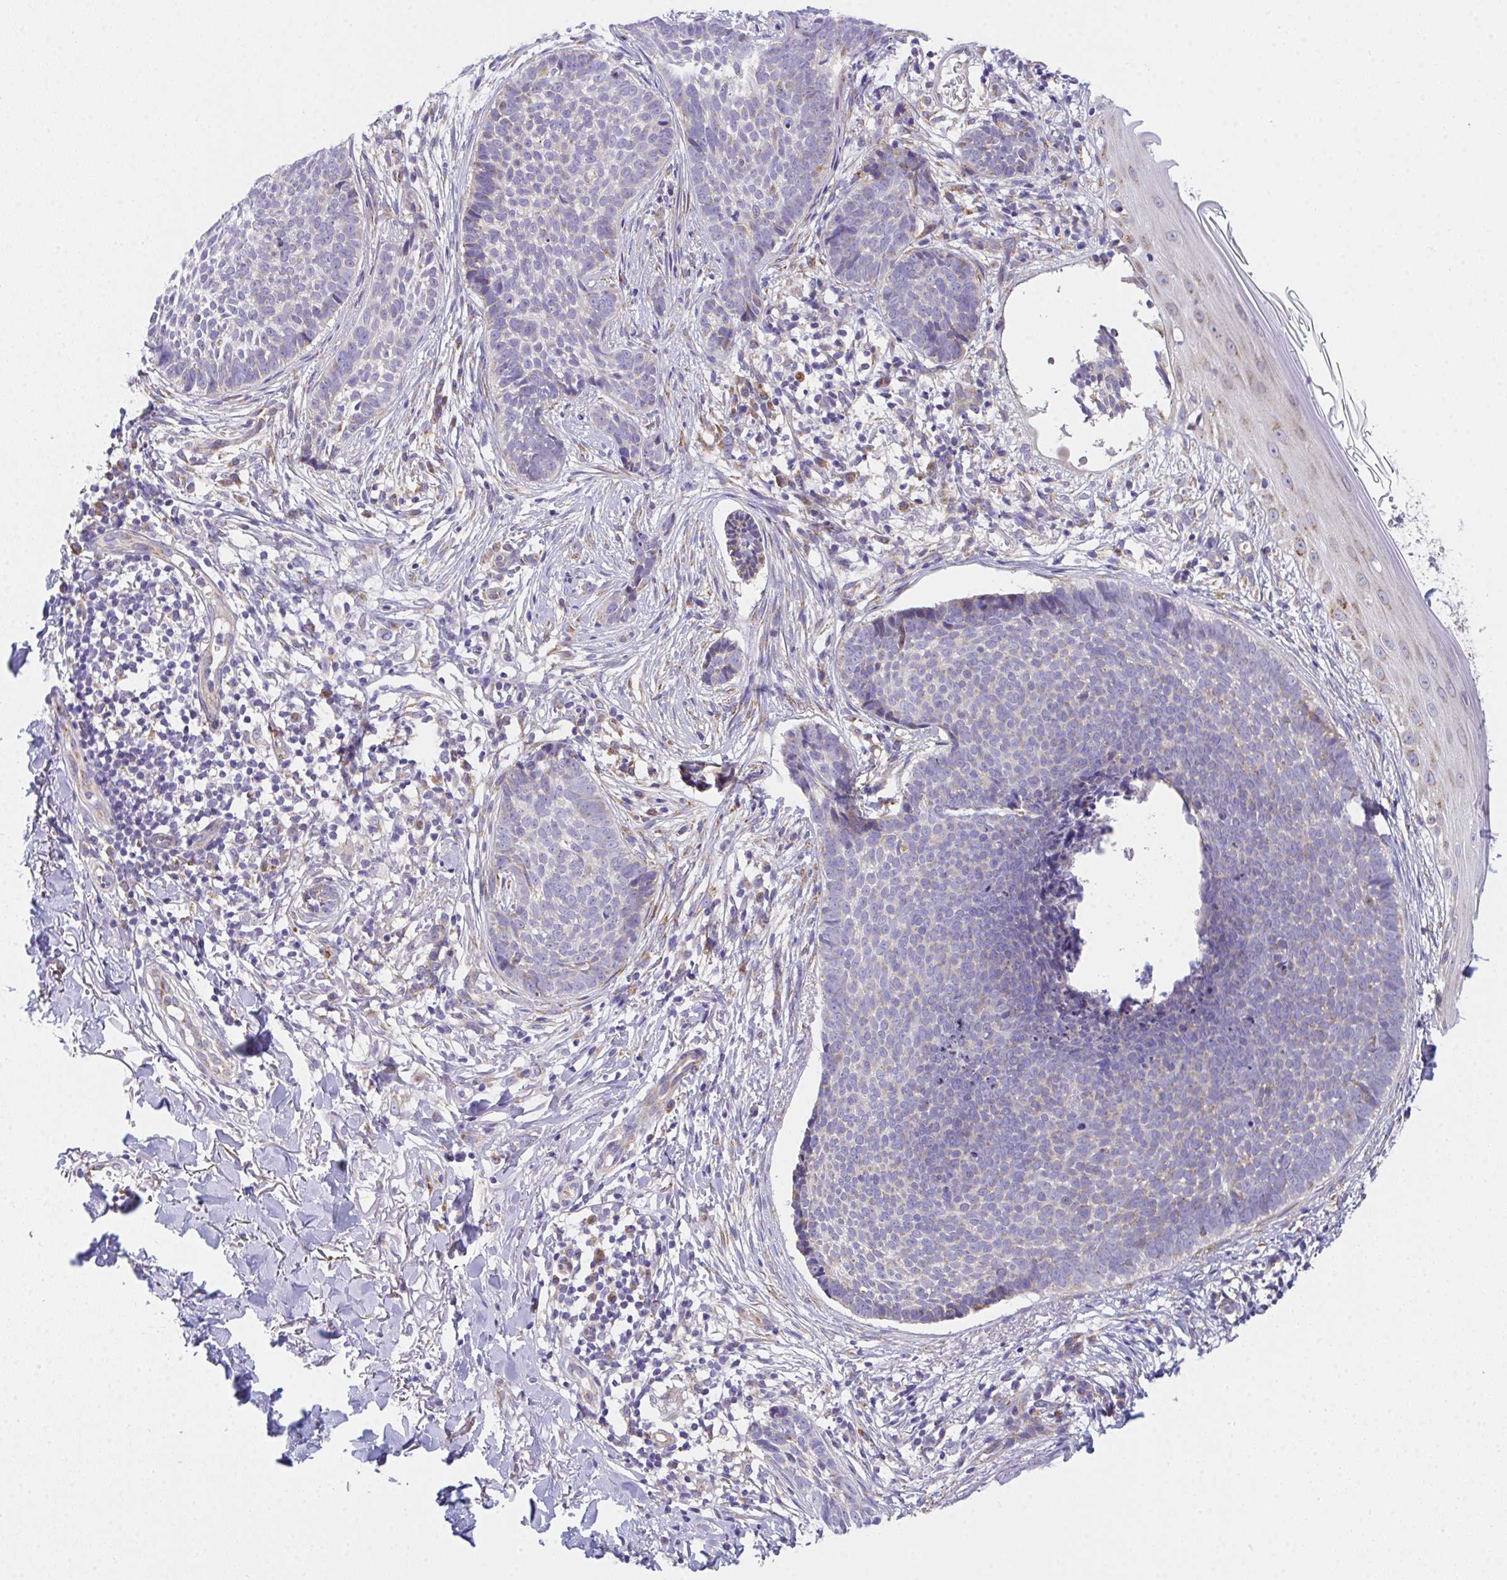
{"staining": {"intensity": "negative", "quantity": "none", "location": "none"}, "tissue": "skin cancer", "cell_type": "Tumor cells", "image_type": "cancer", "snomed": [{"axis": "morphology", "description": "Basal cell carcinoma"}, {"axis": "topography", "description": "Skin"}, {"axis": "topography", "description": "Skin of back"}], "caption": "Micrograph shows no protein expression in tumor cells of basal cell carcinoma (skin) tissue. (DAB immunohistochemistry (IHC), high magnification).", "gene": "MIA3", "patient": {"sex": "male", "age": 81}}